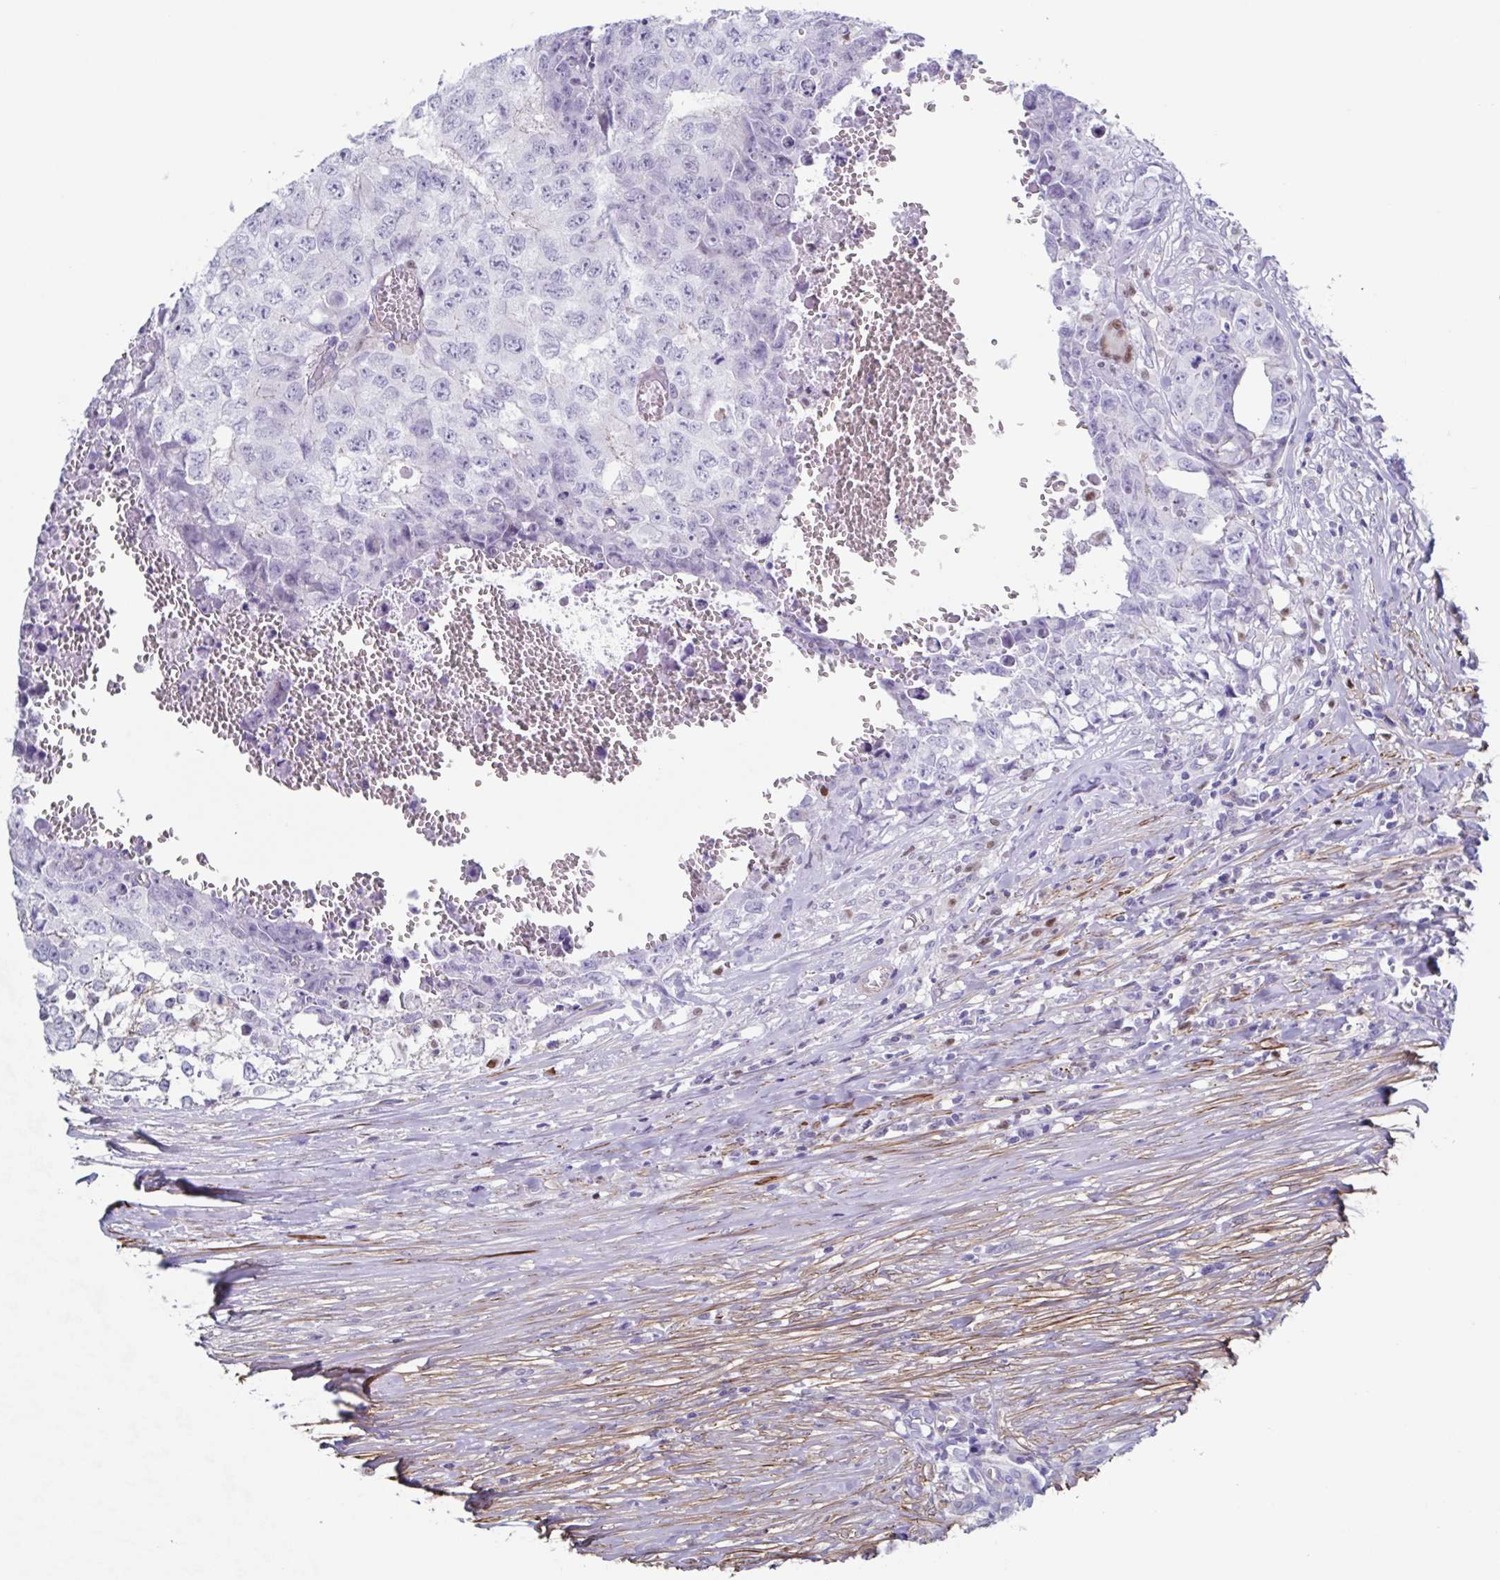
{"staining": {"intensity": "negative", "quantity": "none", "location": "none"}, "tissue": "testis cancer", "cell_type": "Tumor cells", "image_type": "cancer", "snomed": [{"axis": "morphology", "description": "Carcinoma, Embryonal, NOS"}, {"axis": "morphology", "description": "Teratoma, malignant, NOS"}, {"axis": "topography", "description": "Testis"}], "caption": "This is an immunohistochemistry (IHC) histopathology image of testis cancer. There is no expression in tumor cells.", "gene": "PBOV1", "patient": {"sex": "male", "age": 24}}